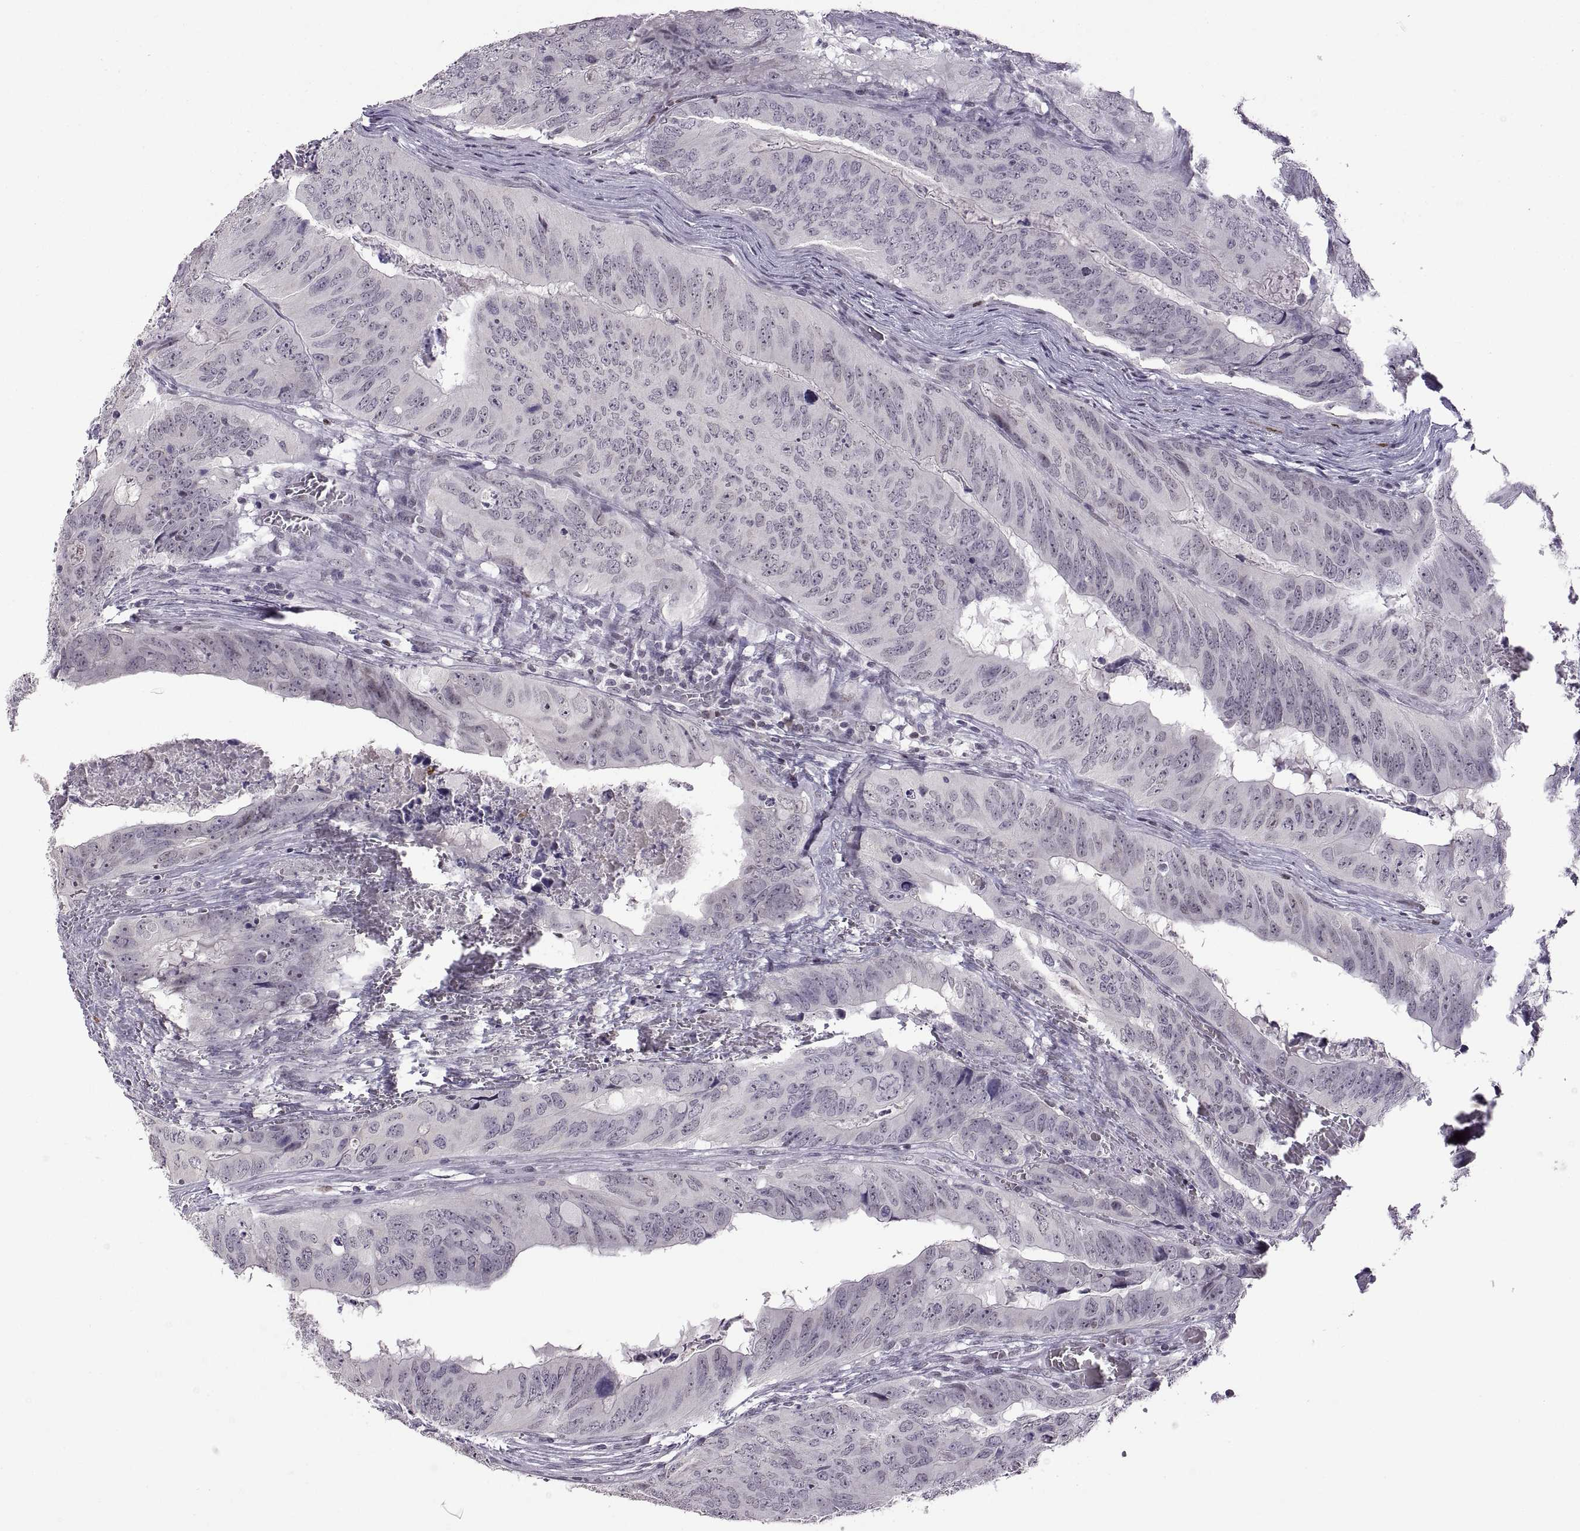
{"staining": {"intensity": "negative", "quantity": "none", "location": "none"}, "tissue": "colorectal cancer", "cell_type": "Tumor cells", "image_type": "cancer", "snomed": [{"axis": "morphology", "description": "Adenocarcinoma, NOS"}, {"axis": "topography", "description": "Colon"}], "caption": "Colorectal adenocarcinoma stained for a protein using immunohistochemistry displays no expression tumor cells.", "gene": "NEK2", "patient": {"sex": "male", "age": 79}}